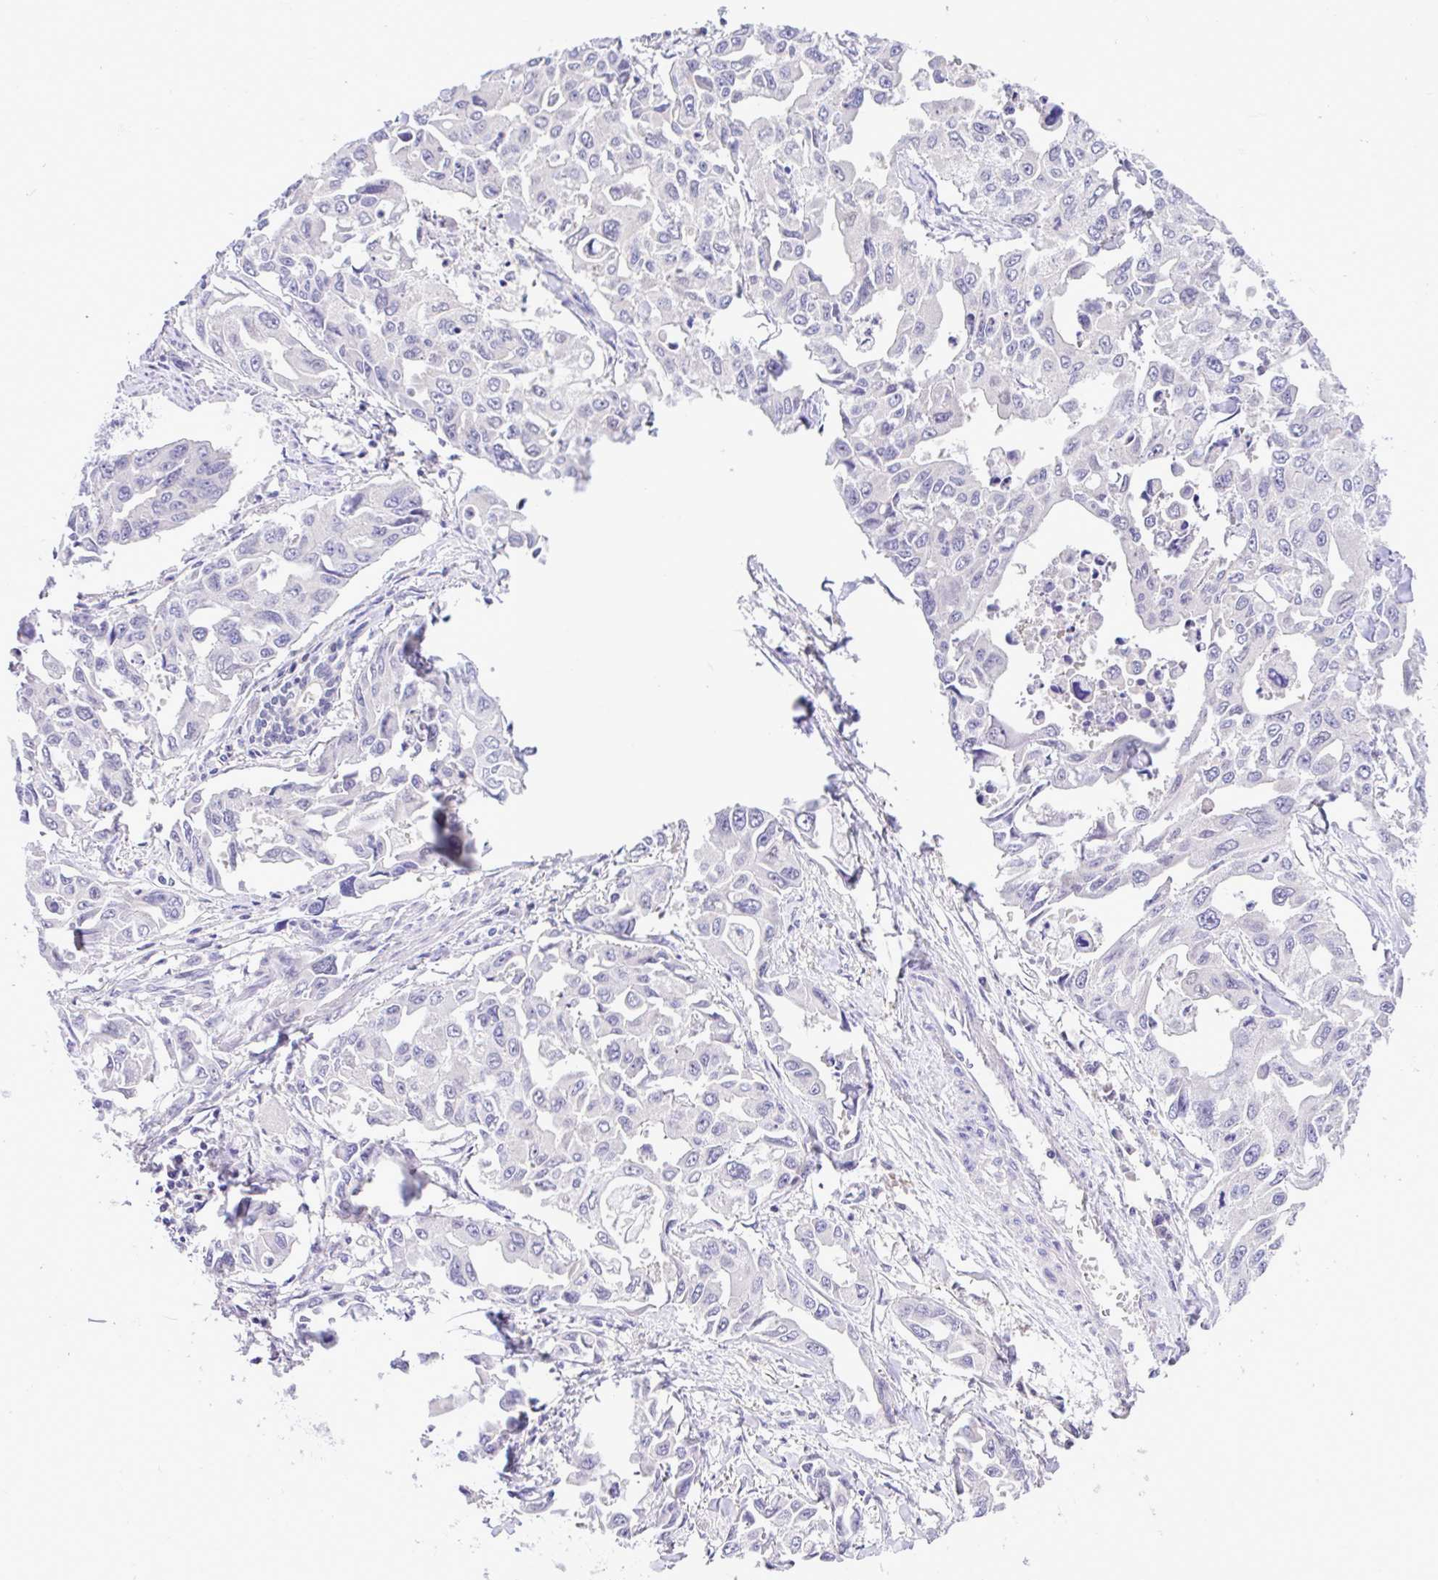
{"staining": {"intensity": "negative", "quantity": "none", "location": "none"}, "tissue": "lung cancer", "cell_type": "Tumor cells", "image_type": "cancer", "snomed": [{"axis": "morphology", "description": "Adenocarcinoma, NOS"}, {"axis": "topography", "description": "Lung"}], "caption": "High power microscopy image of an immunohistochemistry (IHC) histopathology image of lung adenocarcinoma, revealing no significant staining in tumor cells. Brightfield microscopy of immunohistochemistry (IHC) stained with DAB (brown) and hematoxylin (blue), captured at high magnification.", "gene": "ANO4", "patient": {"sex": "male", "age": 64}}